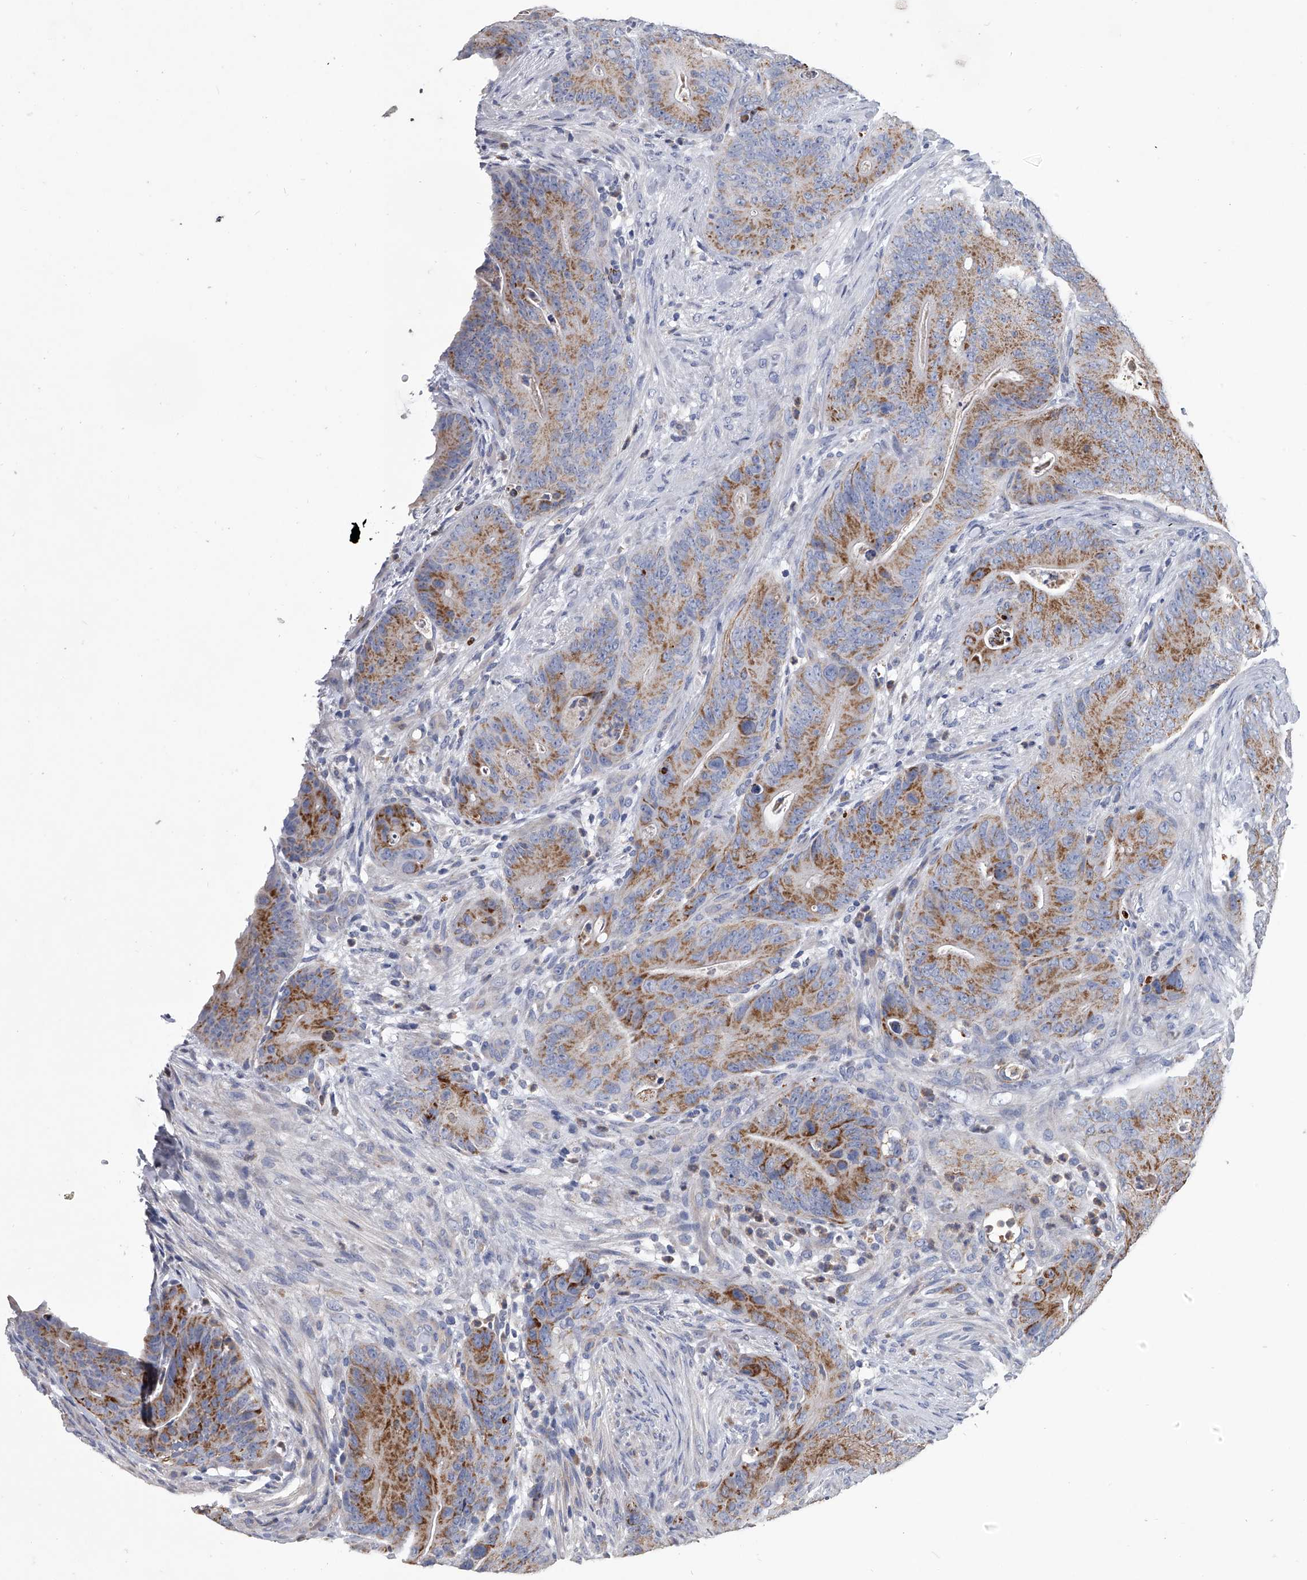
{"staining": {"intensity": "moderate", "quantity": ">75%", "location": "cytoplasmic/membranous"}, "tissue": "colorectal cancer", "cell_type": "Tumor cells", "image_type": "cancer", "snomed": [{"axis": "morphology", "description": "Normal tissue, NOS"}, {"axis": "topography", "description": "Colon"}], "caption": "Immunohistochemistry photomicrograph of colorectal cancer stained for a protein (brown), which exhibits medium levels of moderate cytoplasmic/membranous expression in approximately >75% of tumor cells.", "gene": "NRP1", "patient": {"sex": "female", "age": 82}}